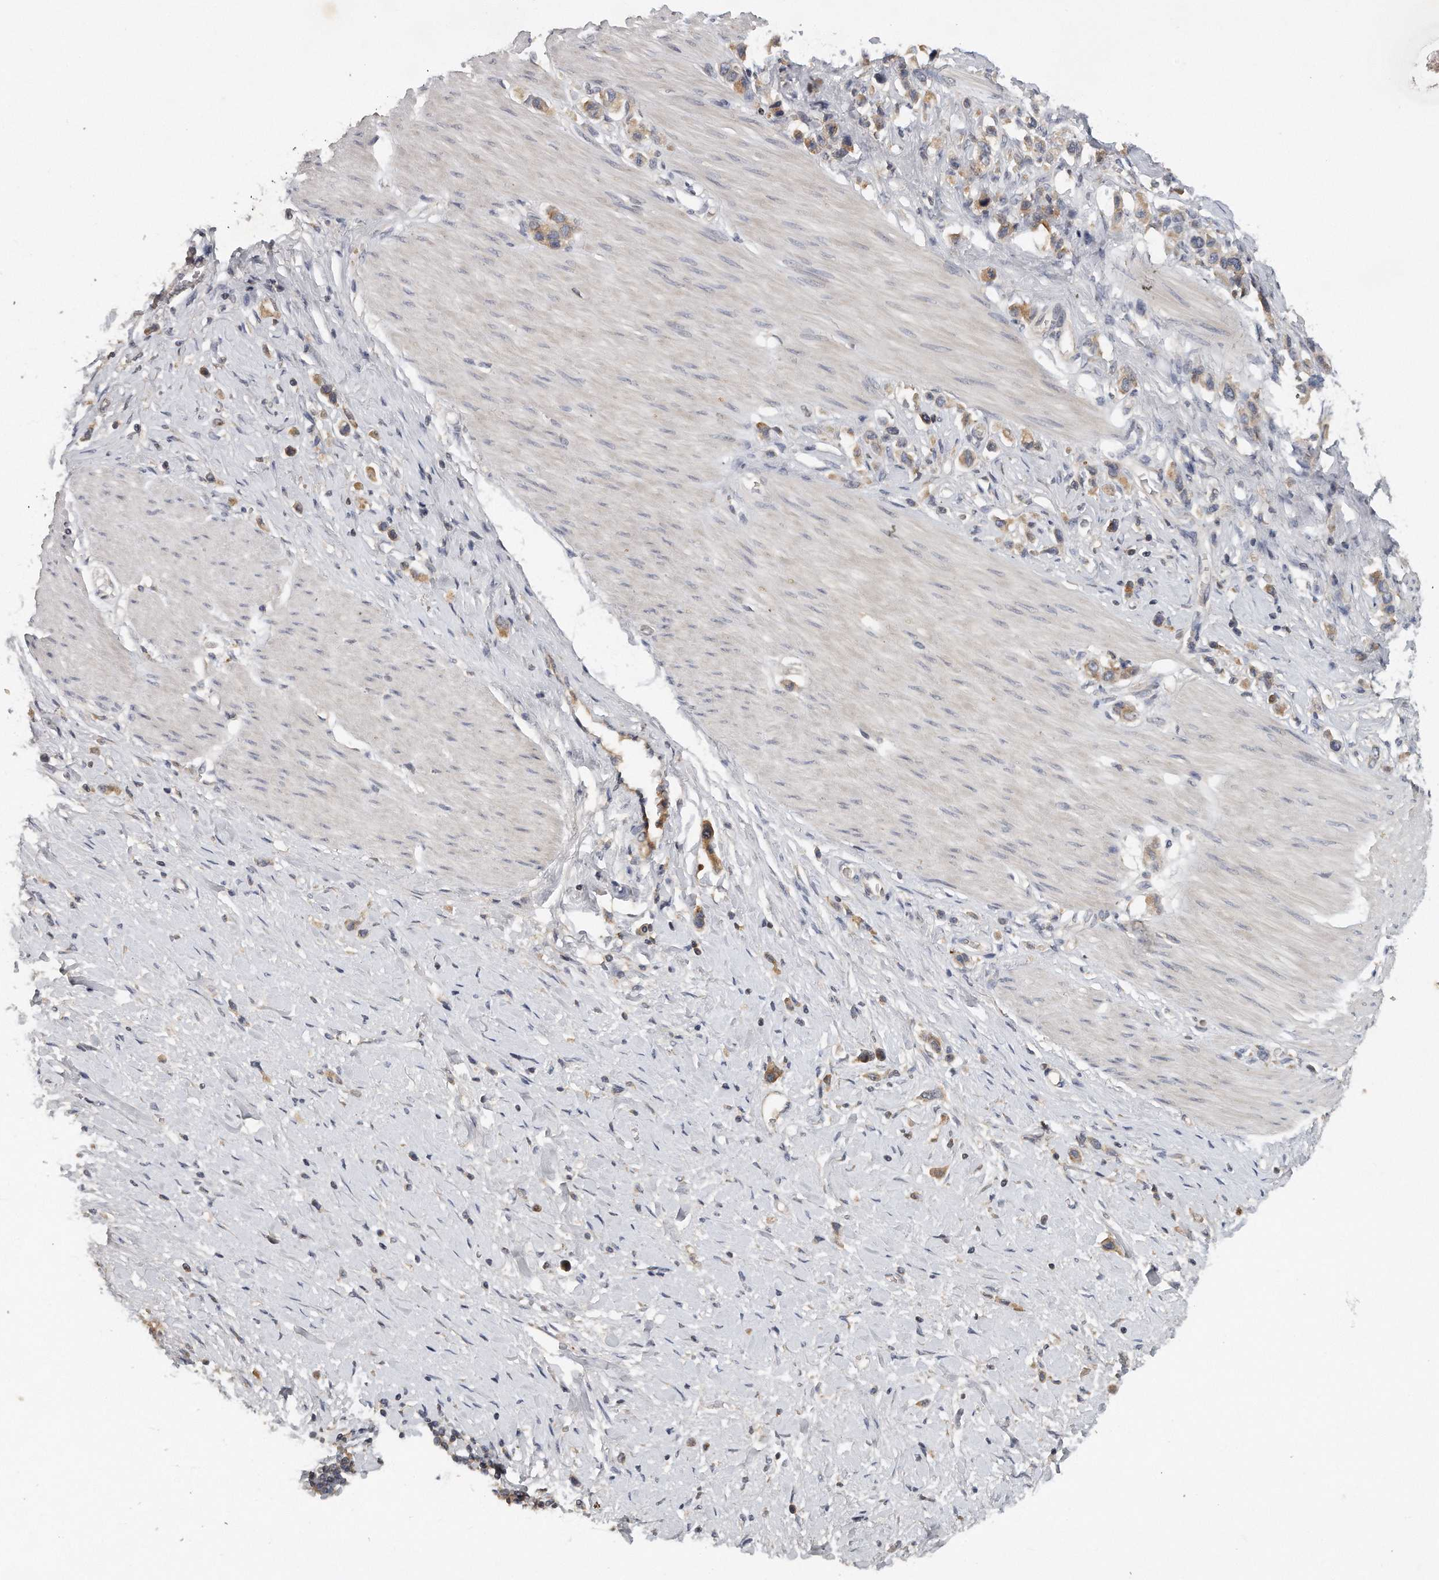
{"staining": {"intensity": "weak", "quantity": ">75%", "location": "cytoplasmic/membranous"}, "tissue": "stomach cancer", "cell_type": "Tumor cells", "image_type": "cancer", "snomed": [{"axis": "morphology", "description": "Adenocarcinoma, NOS"}, {"axis": "topography", "description": "Stomach"}], "caption": "The histopathology image reveals staining of adenocarcinoma (stomach), revealing weak cytoplasmic/membranous protein expression (brown color) within tumor cells. (IHC, brightfield microscopy, high magnification).", "gene": "TRAPPC14", "patient": {"sex": "female", "age": 65}}